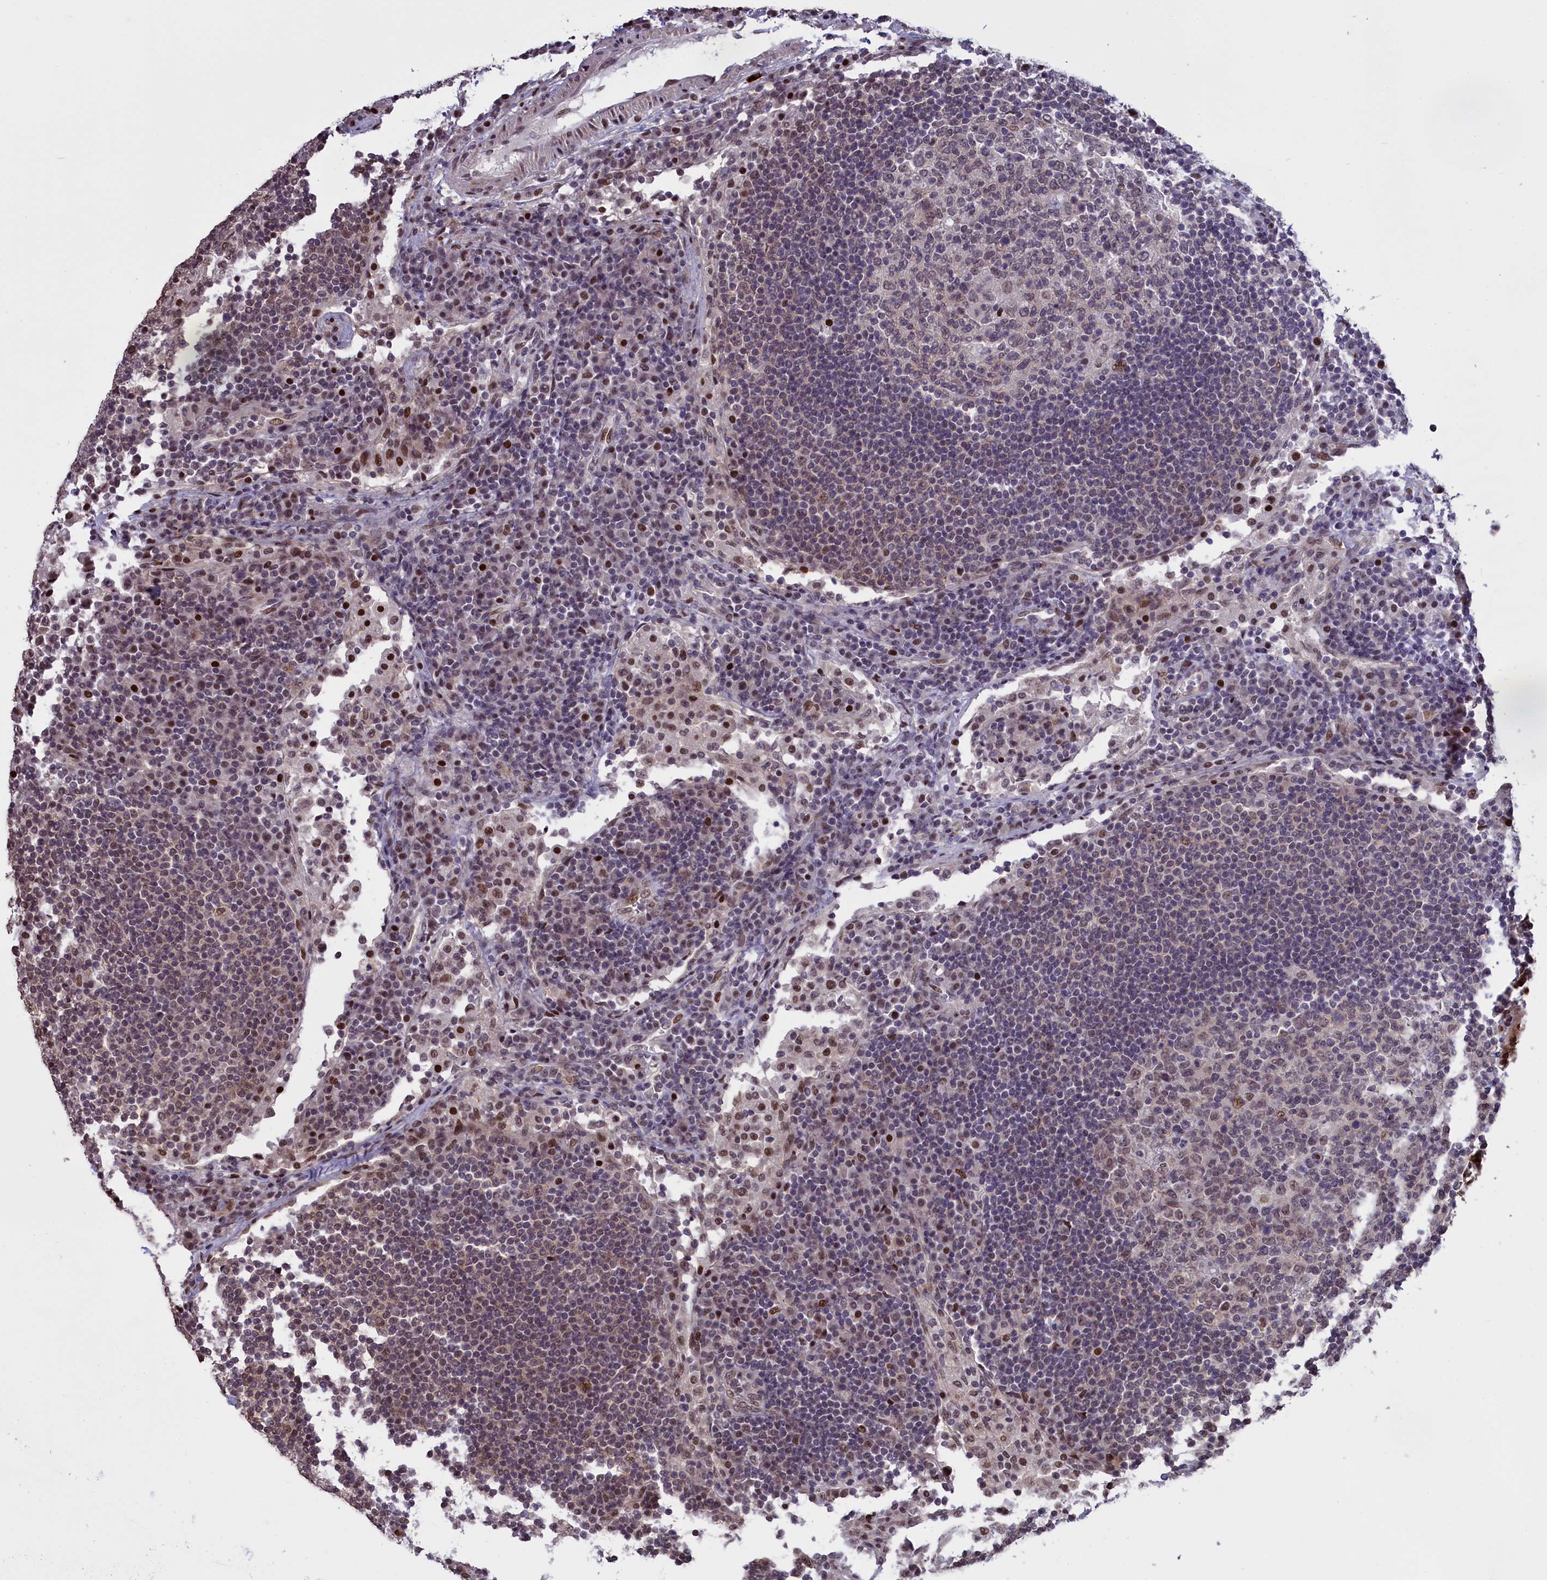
{"staining": {"intensity": "moderate", "quantity": "<25%", "location": "nuclear"}, "tissue": "lymph node", "cell_type": "Germinal center cells", "image_type": "normal", "snomed": [{"axis": "morphology", "description": "Normal tissue, NOS"}, {"axis": "topography", "description": "Lymph node"}], "caption": "Normal lymph node reveals moderate nuclear staining in approximately <25% of germinal center cells.", "gene": "RELB", "patient": {"sex": "female", "age": 53}}